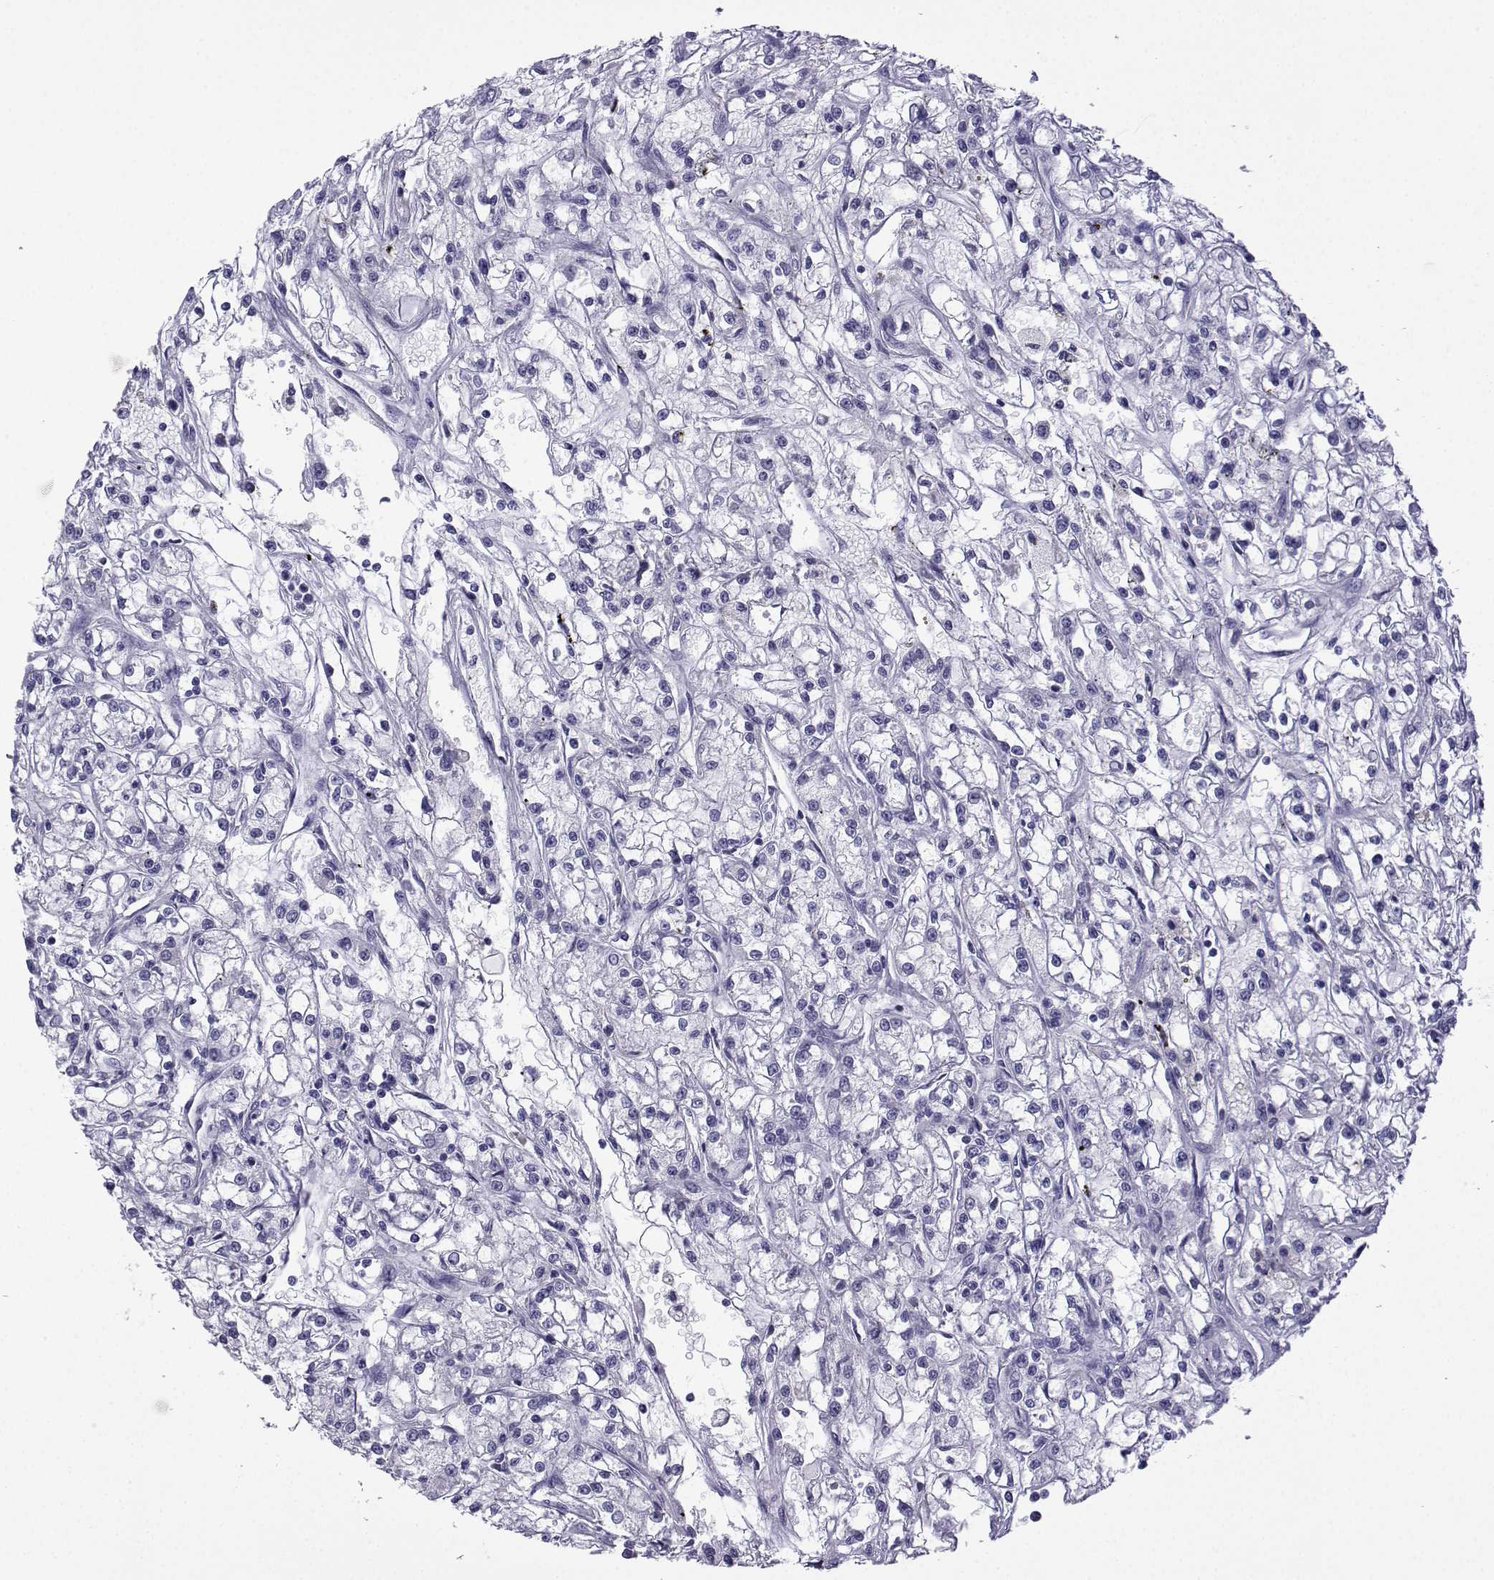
{"staining": {"intensity": "negative", "quantity": "none", "location": "none"}, "tissue": "renal cancer", "cell_type": "Tumor cells", "image_type": "cancer", "snomed": [{"axis": "morphology", "description": "Adenocarcinoma, NOS"}, {"axis": "topography", "description": "Kidney"}], "caption": "High magnification brightfield microscopy of renal adenocarcinoma stained with DAB (3,3'-diaminobenzidine) (brown) and counterstained with hematoxylin (blue): tumor cells show no significant staining.", "gene": "MRGBP", "patient": {"sex": "female", "age": 59}}